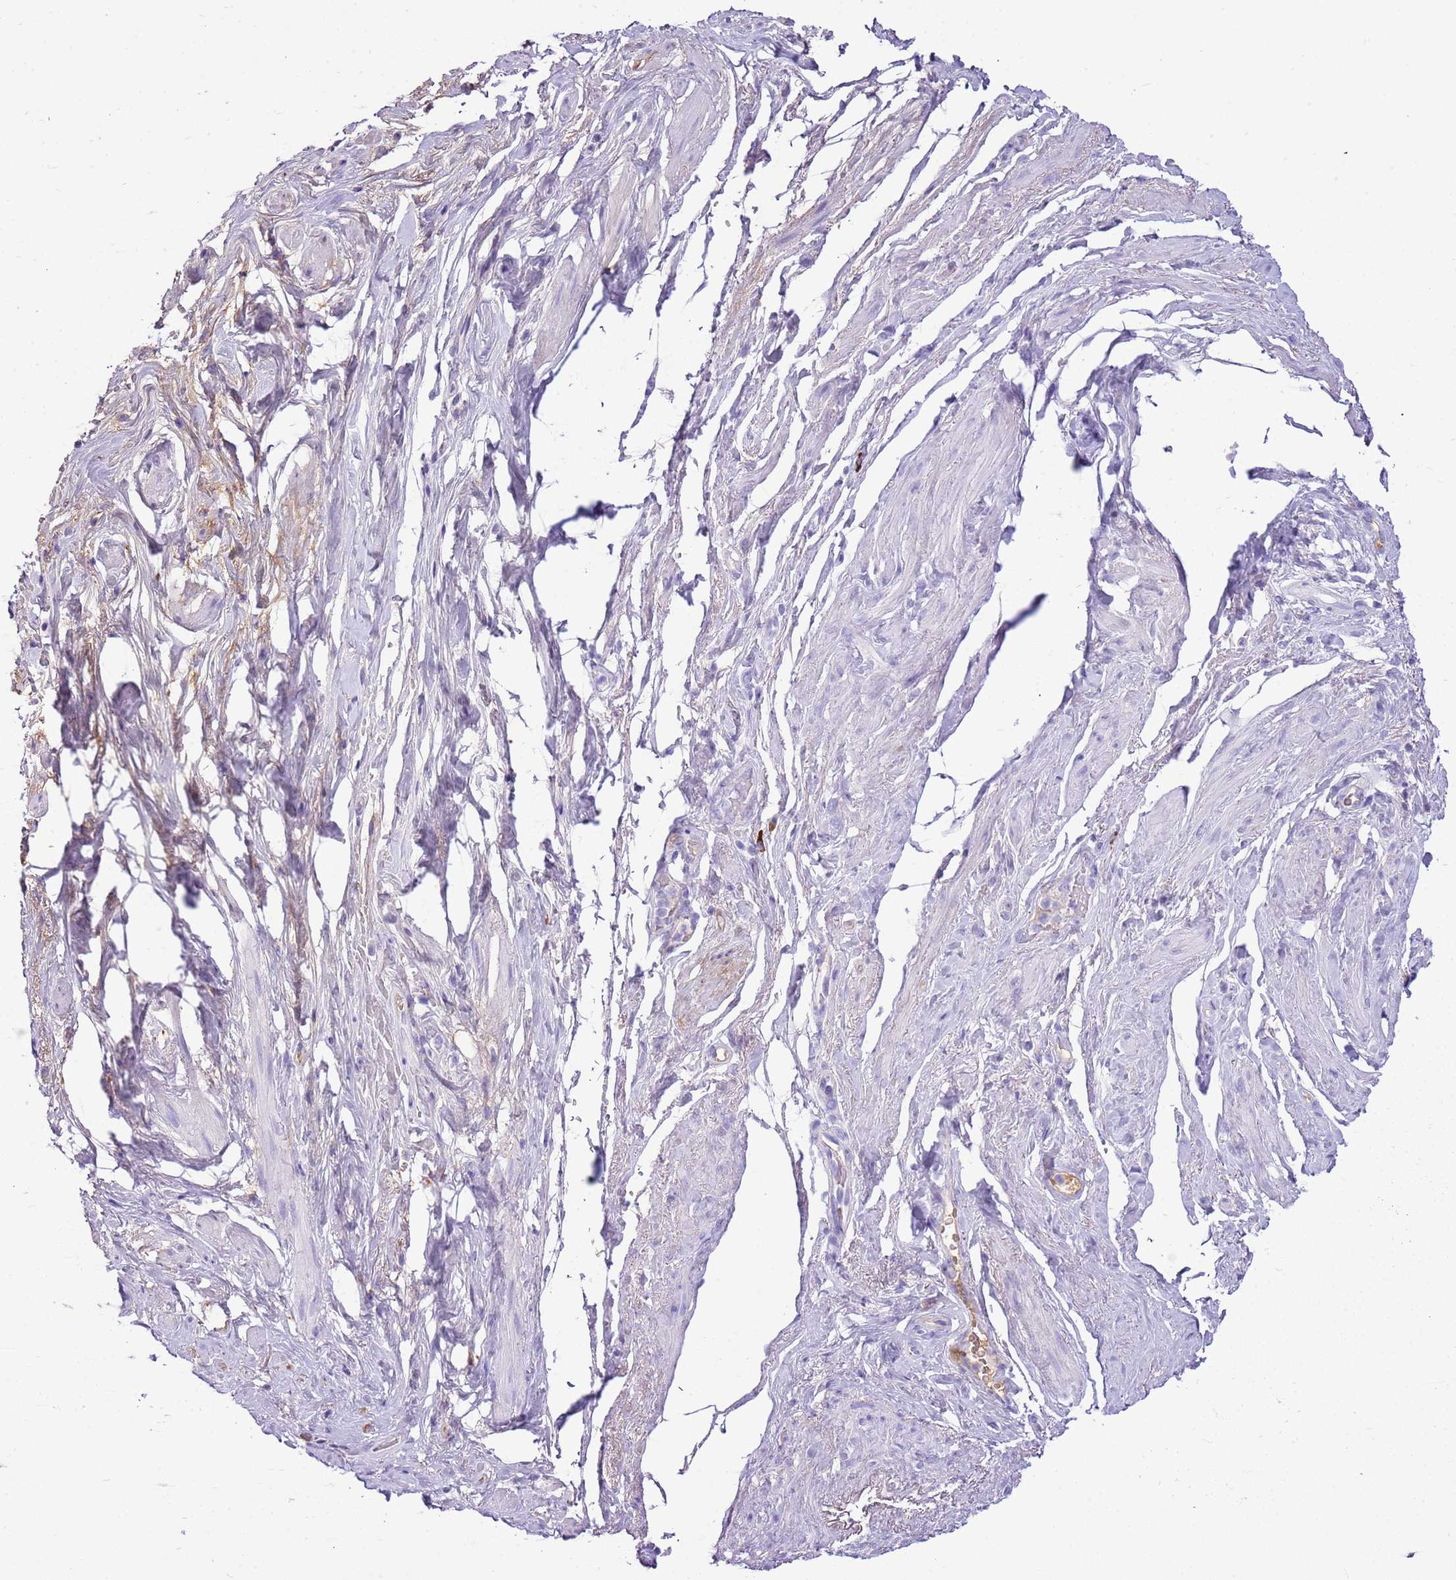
{"staining": {"intensity": "negative", "quantity": "none", "location": "none"}, "tissue": "smooth muscle", "cell_type": "Smooth muscle cells", "image_type": "normal", "snomed": [{"axis": "morphology", "description": "Normal tissue, NOS"}, {"axis": "topography", "description": "Smooth muscle"}, {"axis": "topography", "description": "Peripheral nerve tissue"}], "caption": "A micrograph of human smooth muscle is negative for staining in smooth muscle cells. (DAB (3,3'-diaminobenzidine) IHC visualized using brightfield microscopy, high magnification).", "gene": "IGKV3", "patient": {"sex": "male", "age": 69}}